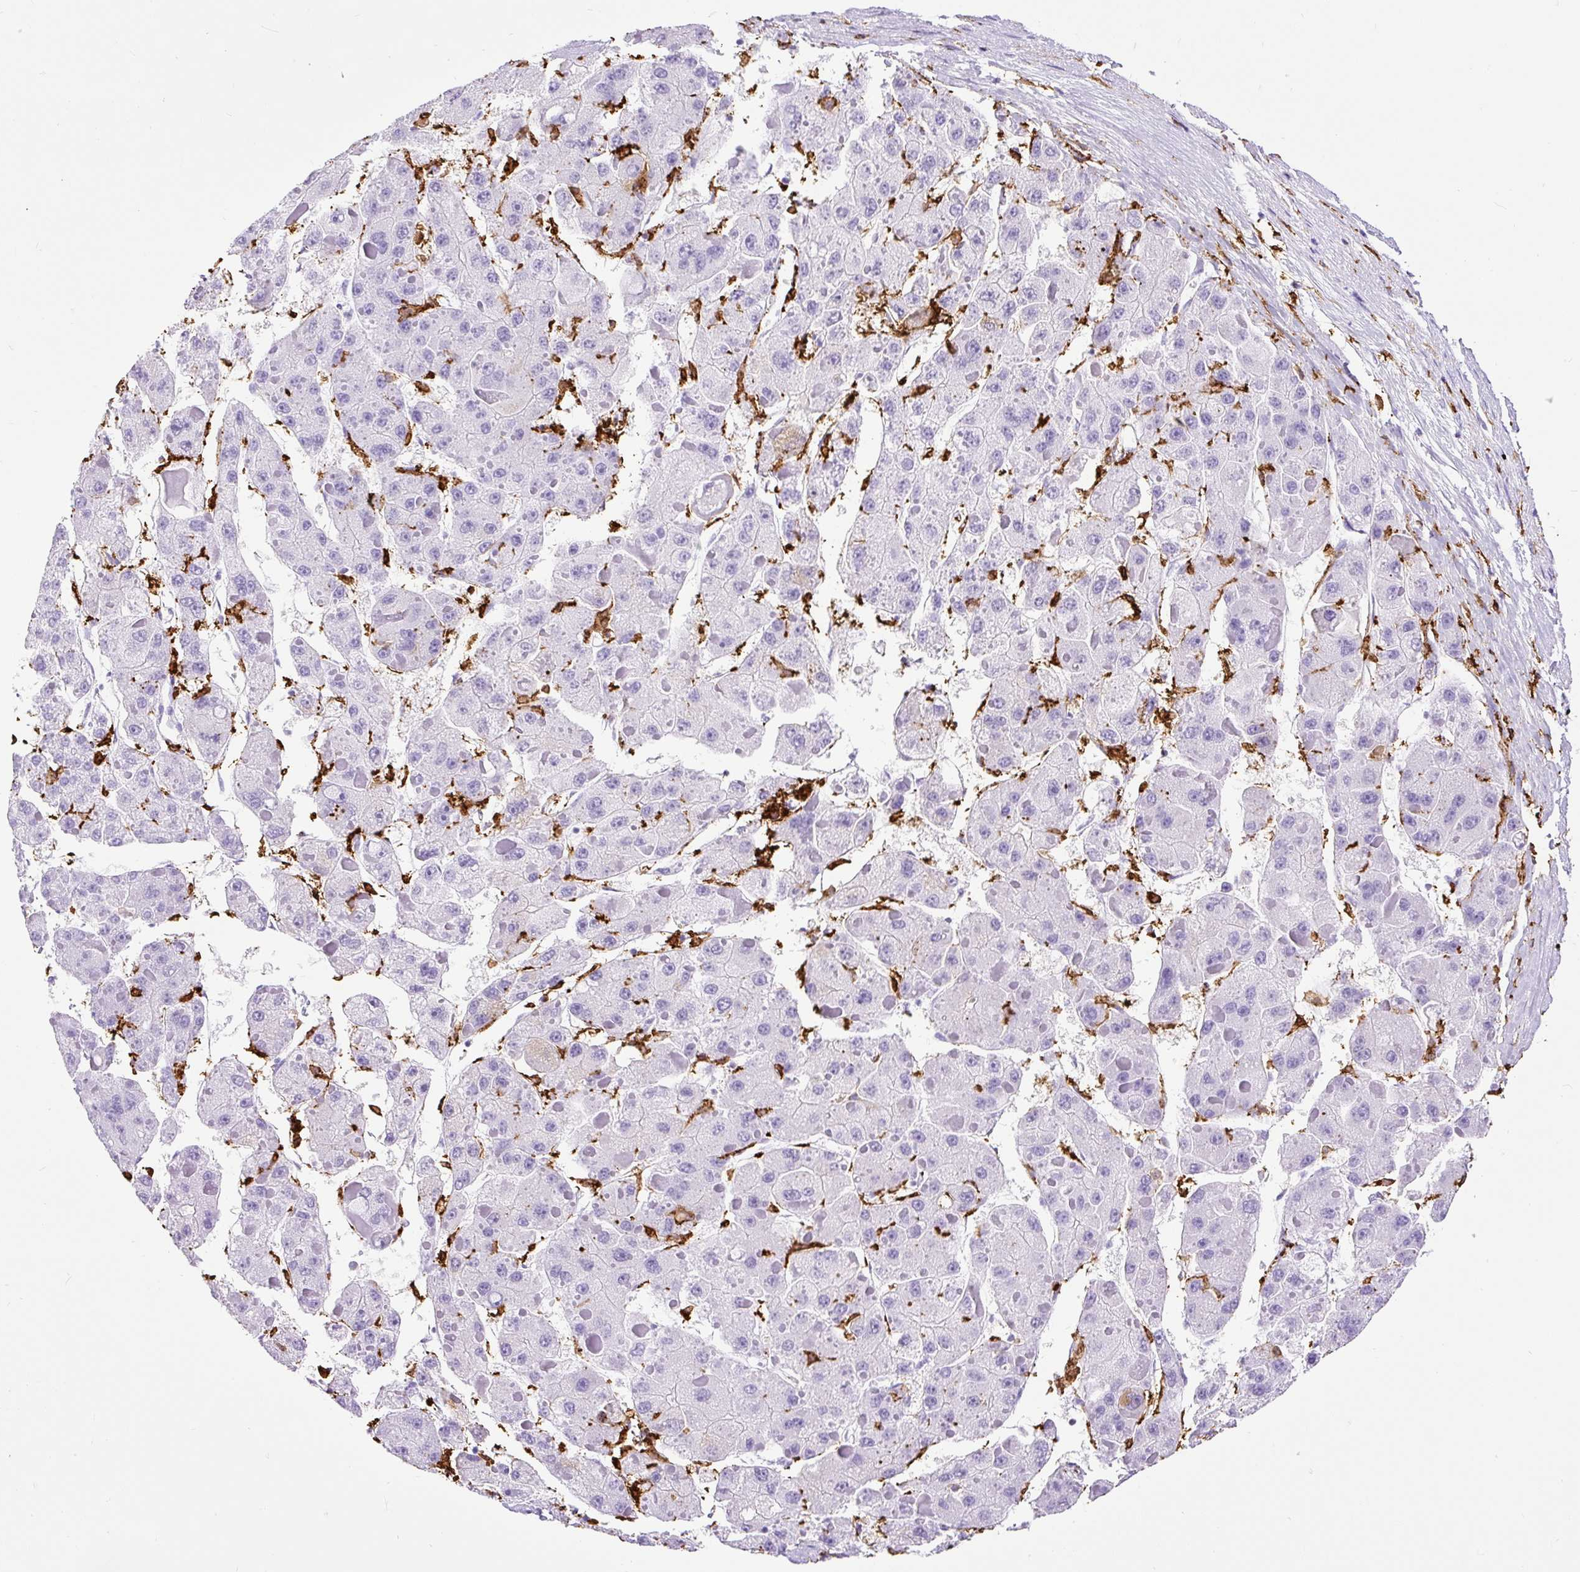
{"staining": {"intensity": "negative", "quantity": "none", "location": "none"}, "tissue": "liver cancer", "cell_type": "Tumor cells", "image_type": "cancer", "snomed": [{"axis": "morphology", "description": "Carcinoma, Hepatocellular, NOS"}, {"axis": "topography", "description": "Liver"}], "caption": "Liver hepatocellular carcinoma stained for a protein using immunohistochemistry exhibits no staining tumor cells.", "gene": "HLA-DRA", "patient": {"sex": "female", "age": 73}}